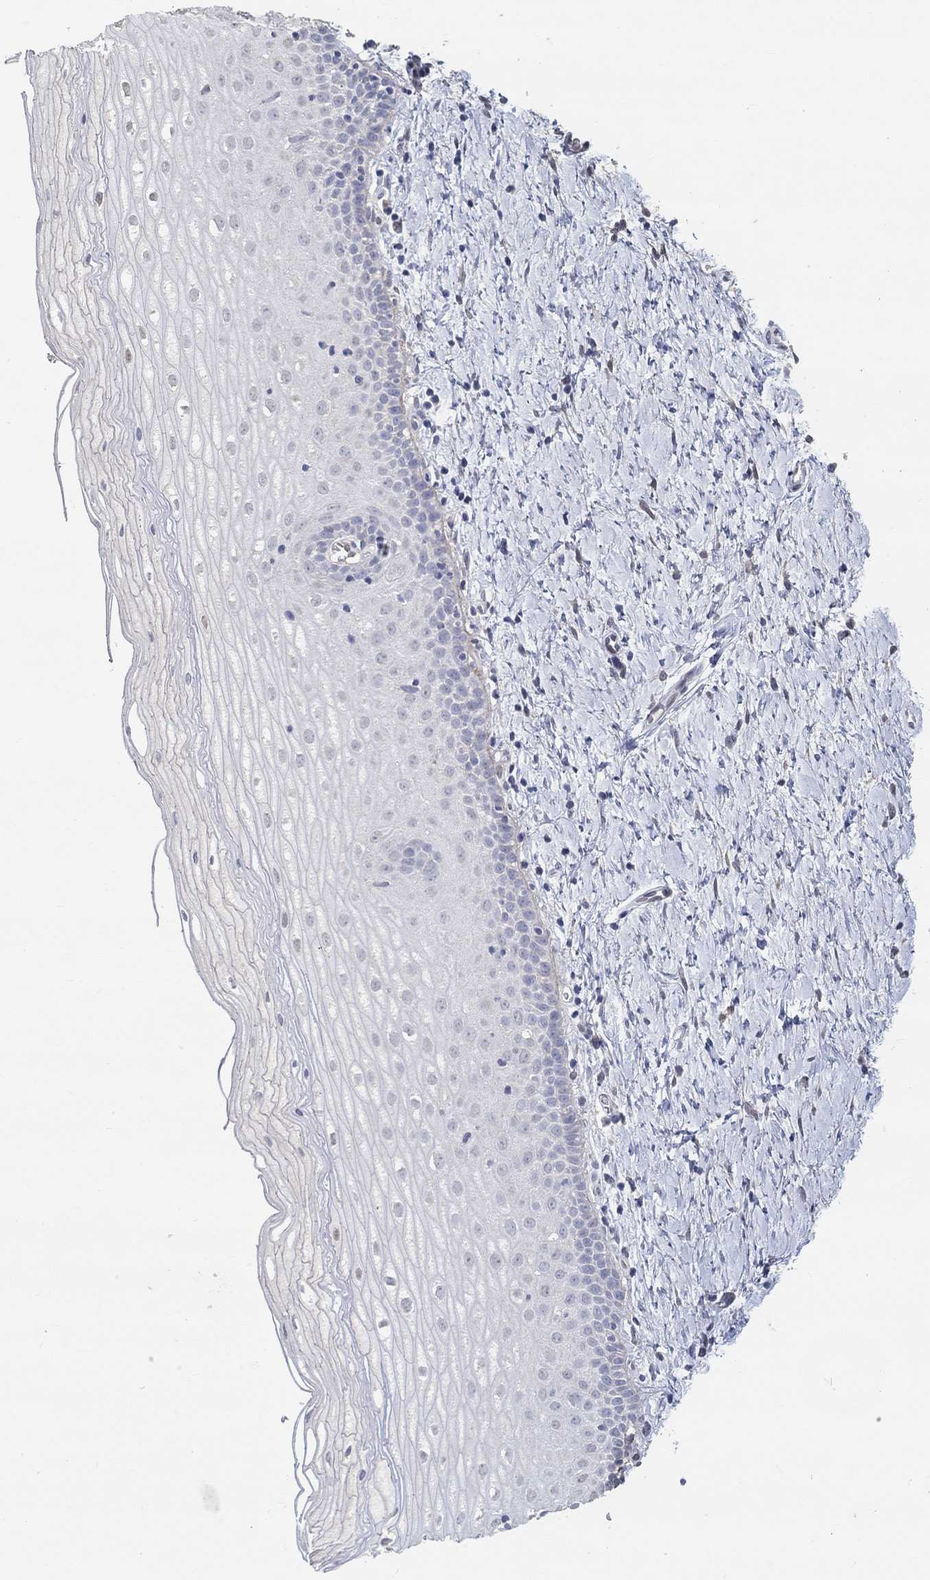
{"staining": {"intensity": "negative", "quantity": "none", "location": "none"}, "tissue": "cervix", "cell_type": "Squamous epithelial cells", "image_type": "normal", "snomed": [{"axis": "morphology", "description": "Normal tissue, NOS"}, {"axis": "topography", "description": "Cervix"}], "caption": "Micrograph shows no protein expression in squamous epithelial cells of benign cervix. (DAB (3,3'-diaminobenzidine) IHC visualized using brightfield microscopy, high magnification).", "gene": "FGF2", "patient": {"sex": "female", "age": 37}}